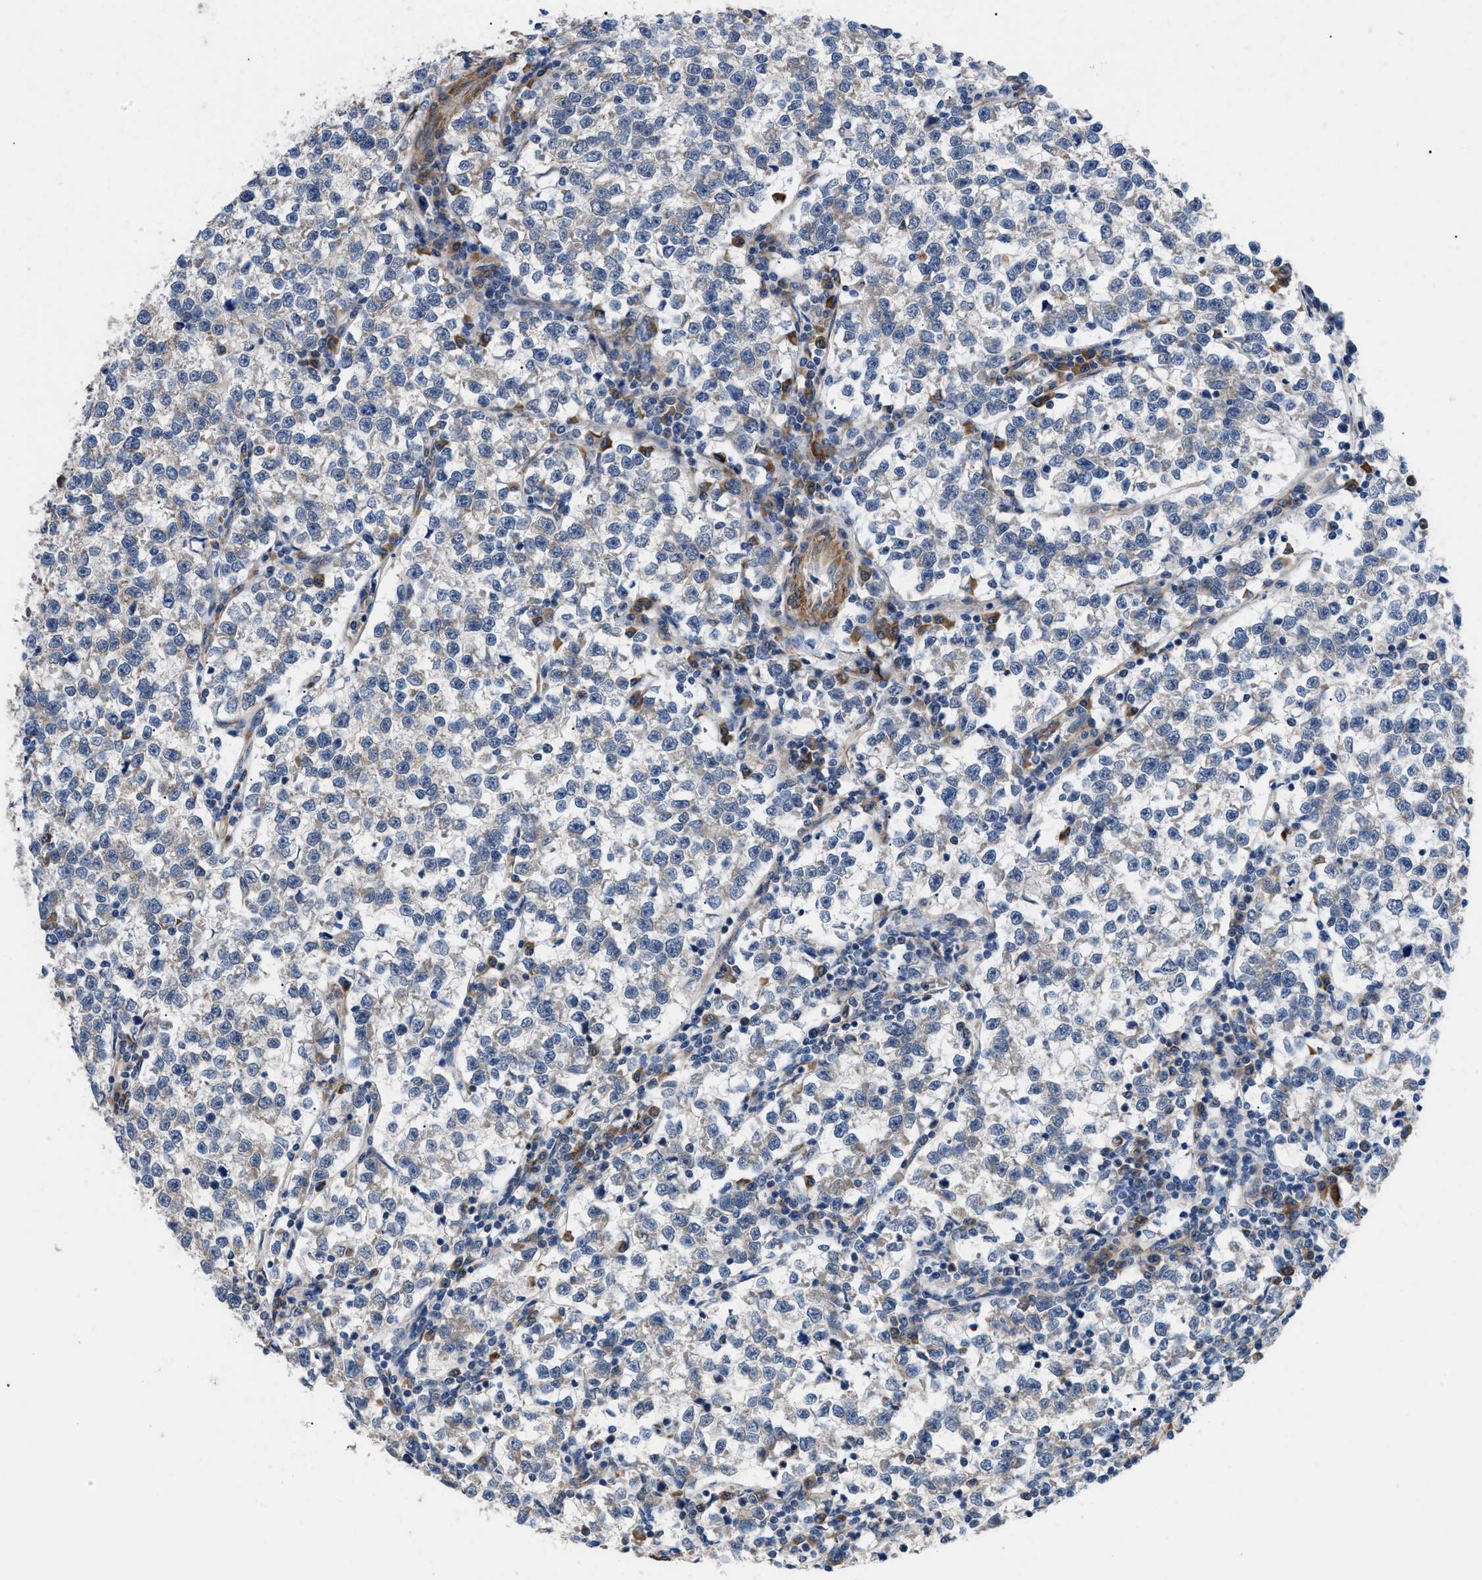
{"staining": {"intensity": "negative", "quantity": "none", "location": "none"}, "tissue": "testis cancer", "cell_type": "Tumor cells", "image_type": "cancer", "snomed": [{"axis": "morphology", "description": "Normal tissue, NOS"}, {"axis": "morphology", "description": "Seminoma, NOS"}, {"axis": "topography", "description": "Testis"}], "caption": "Immunohistochemistry (IHC) photomicrograph of neoplastic tissue: human testis seminoma stained with DAB (3,3'-diaminobenzidine) reveals no significant protein expression in tumor cells. Nuclei are stained in blue.", "gene": "MYO10", "patient": {"sex": "male", "age": 43}}